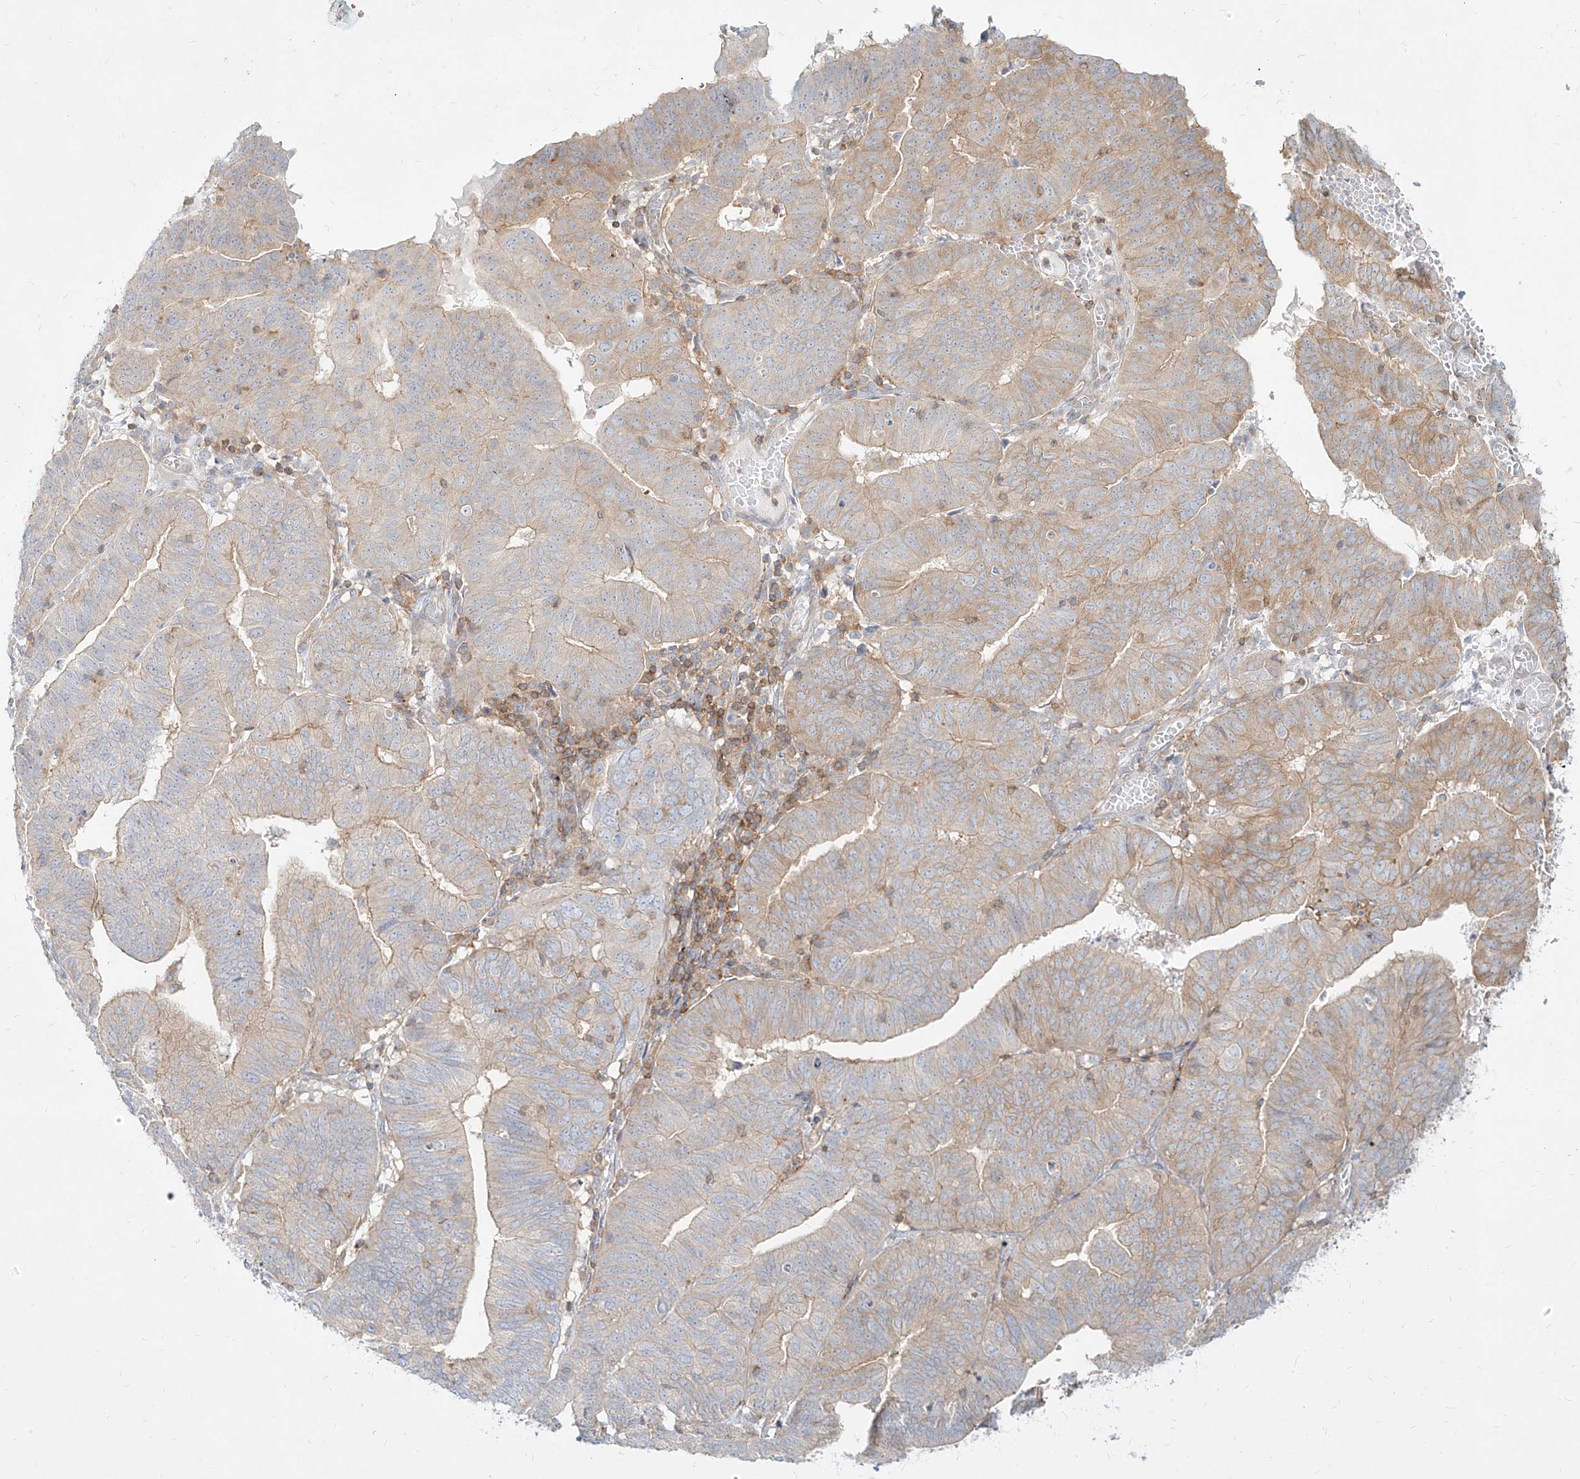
{"staining": {"intensity": "weak", "quantity": "25%-75%", "location": "cytoplasmic/membranous"}, "tissue": "endometrial cancer", "cell_type": "Tumor cells", "image_type": "cancer", "snomed": [{"axis": "morphology", "description": "Adenocarcinoma, NOS"}, {"axis": "topography", "description": "Uterus"}], "caption": "DAB (3,3'-diaminobenzidine) immunohistochemical staining of endometrial adenocarcinoma demonstrates weak cytoplasmic/membranous protein expression in about 25%-75% of tumor cells.", "gene": "SLC2A12", "patient": {"sex": "female", "age": 77}}